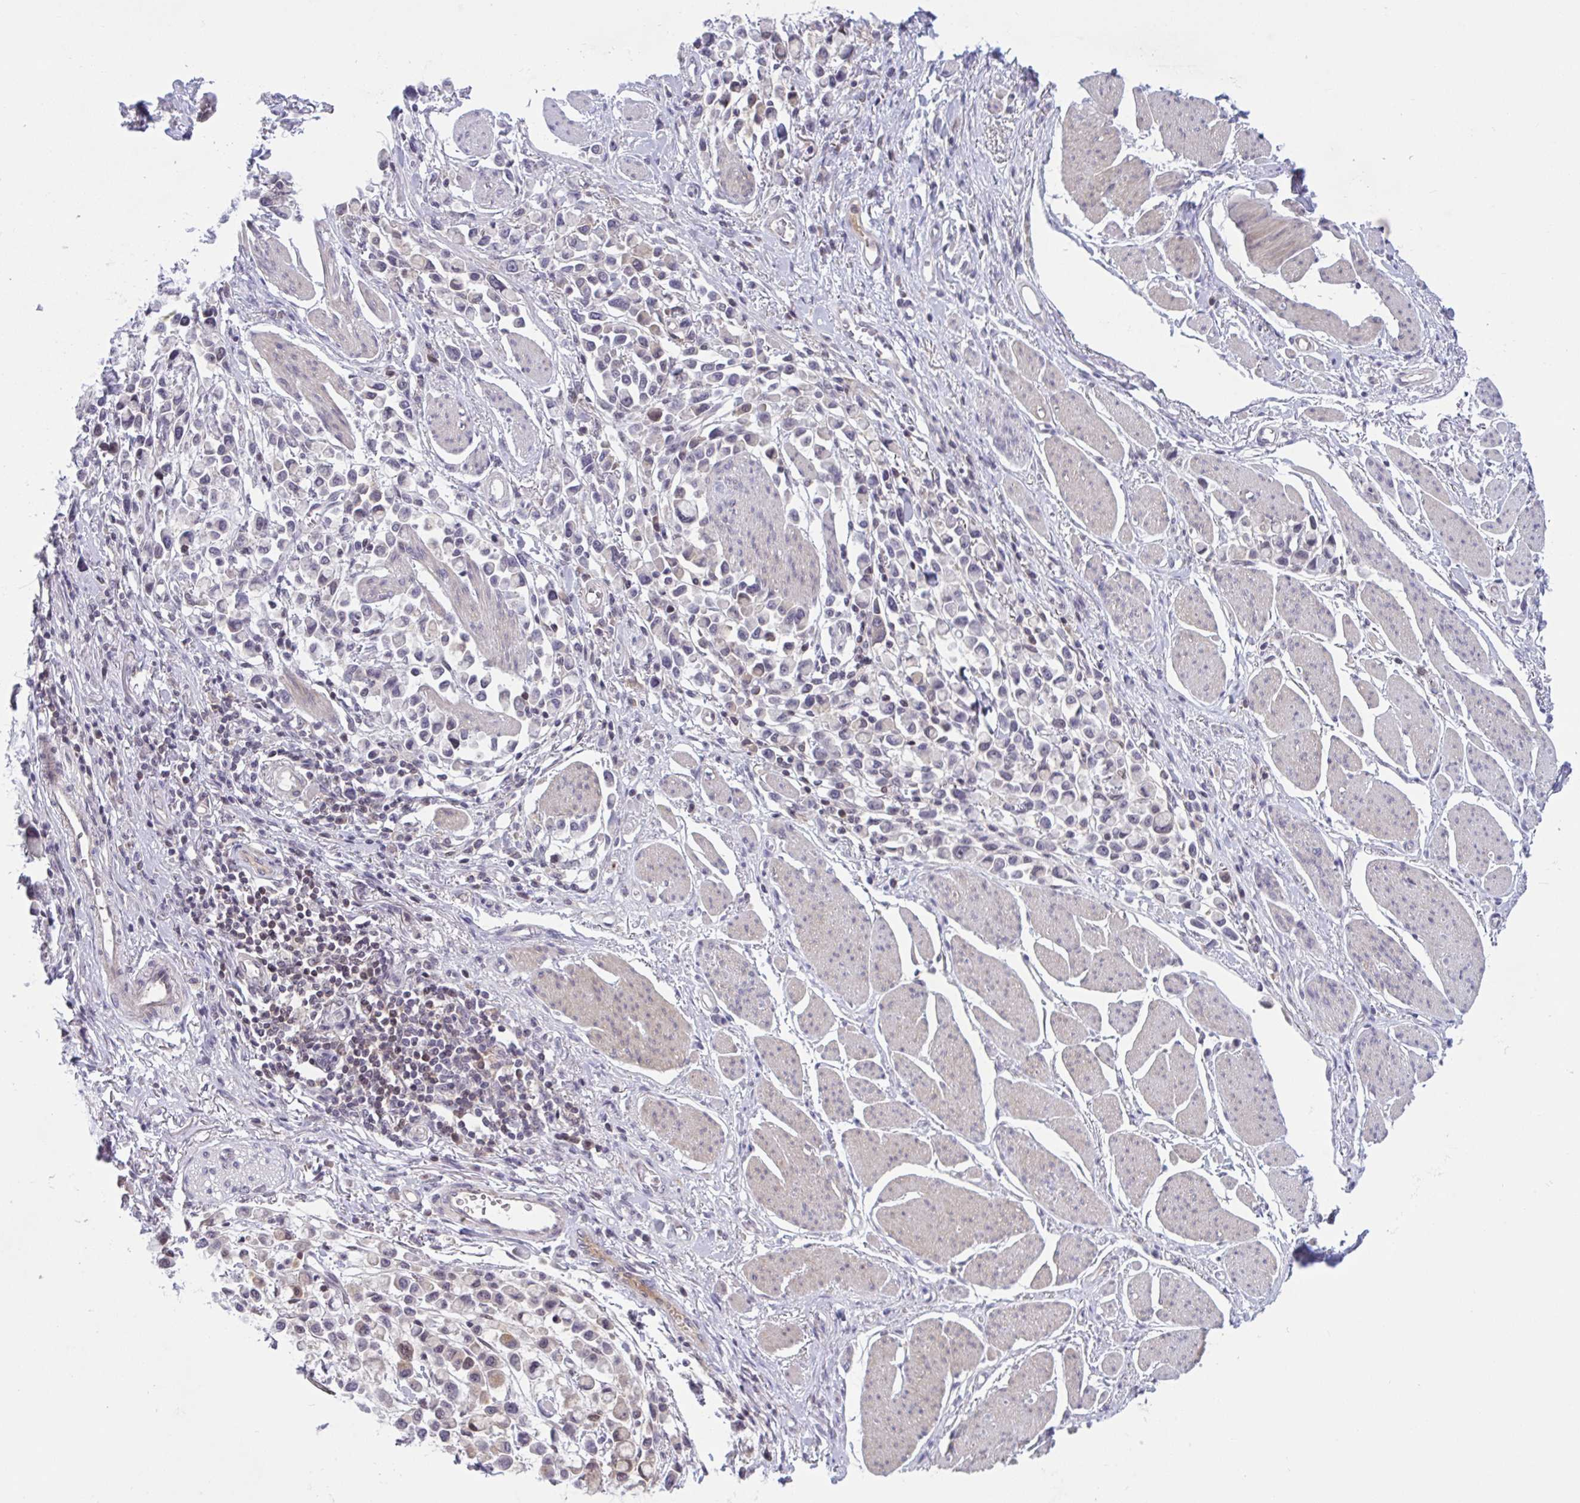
{"staining": {"intensity": "negative", "quantity": "none", "location": "none"}, "tissue": "stomach cancer", "cell_type": "Tumor cells", "image_type": "cancer", "snomed": [{"axis": "morphology", "description": "Adenocarcinoma, NOS"}, {"axis": "topography", "description": "Stomach"}], "caption": "Tumor cells are negative for brown protein staining in stomach cancer.", "gene": "TTC7B", "patient": {"sex": "female", "age": 81}}